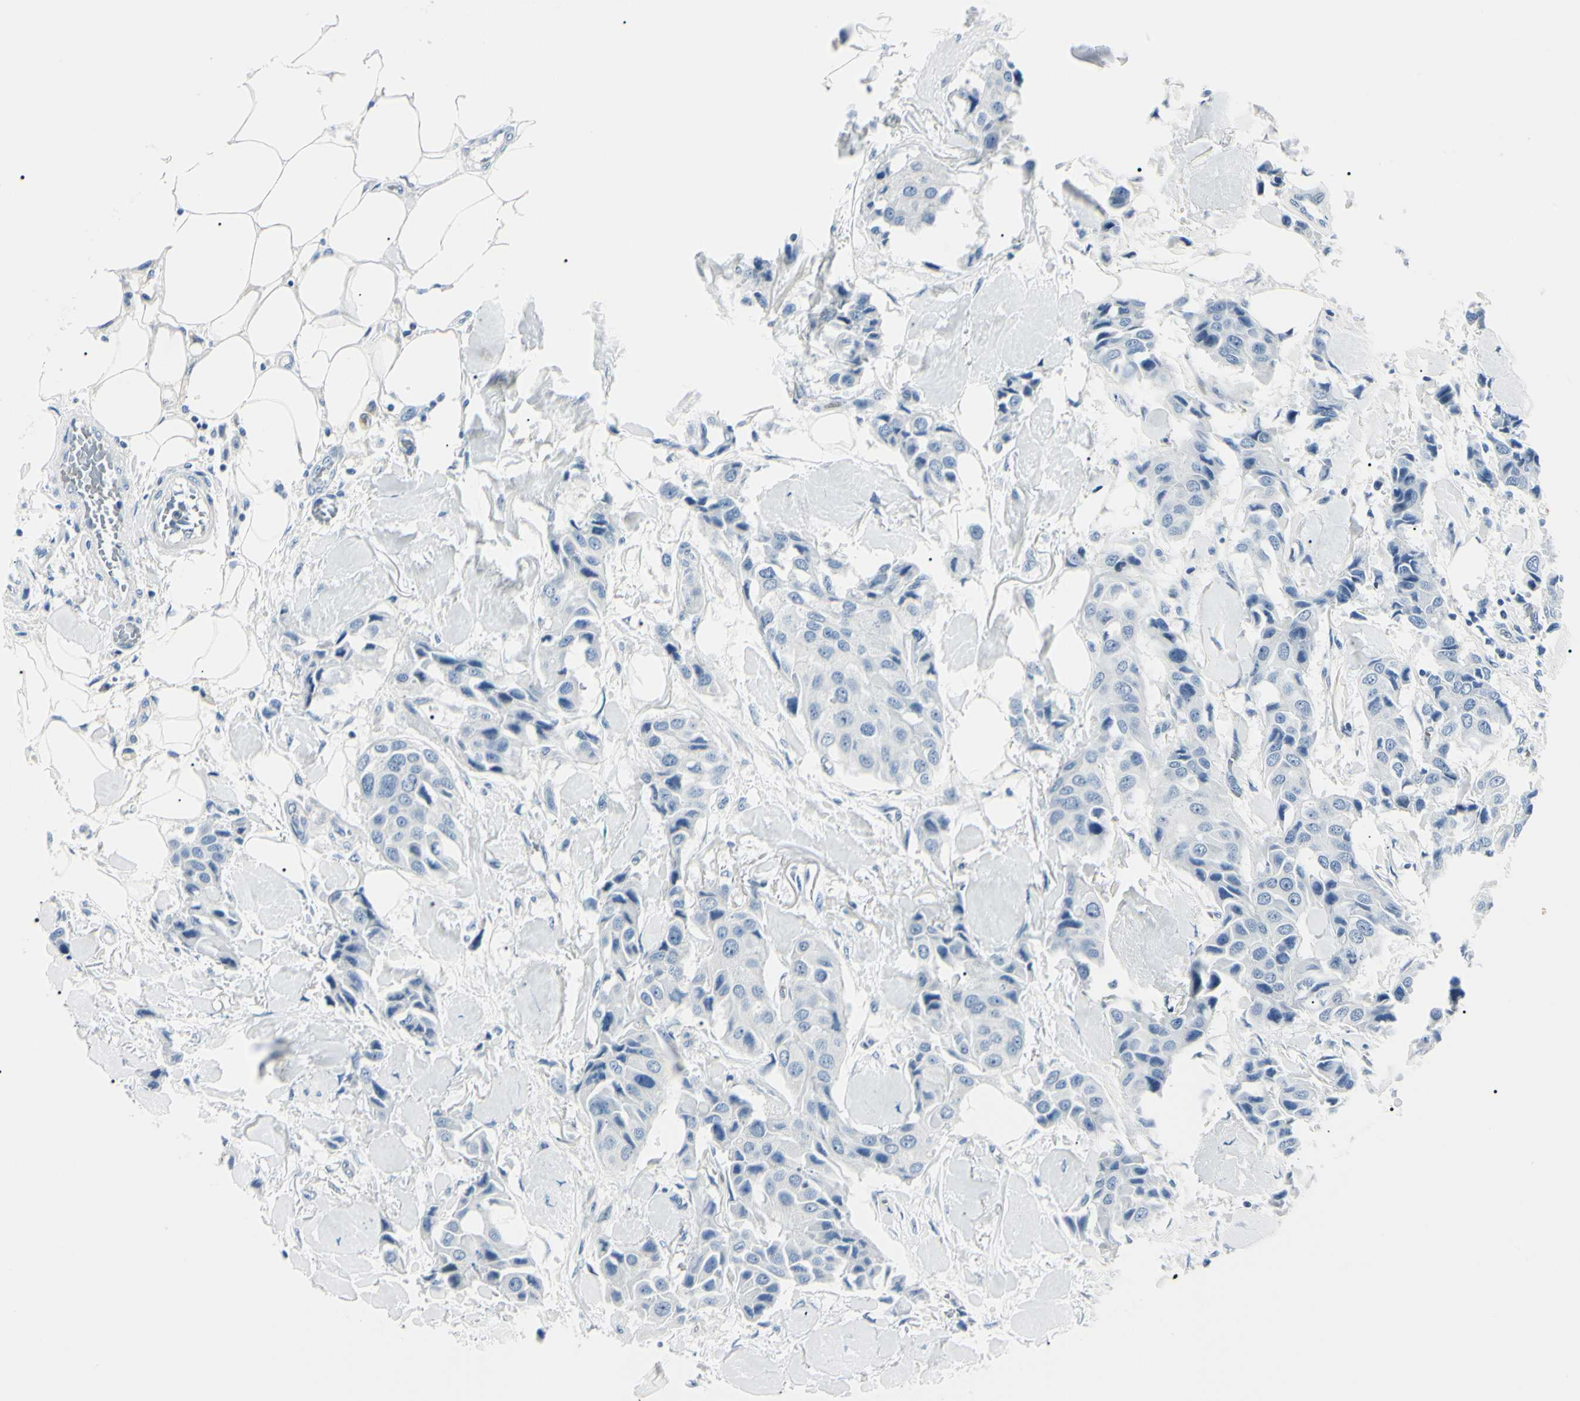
{"staining": {"intensity": "negative", "quantity": "none", "location": "none"}, "tissue": "breast cancer", "cell_type": "Tumor cells", "image_type": "cancer", "snomed": [{"axis": "morphology", "description": "Duct carcinoma"}, {"axis": "topography", "description": "Breast"}], "caption": "The IHC image has no significant expression in tumor cells of invasive ductal carcinoma (breast) tissue.", "gene": "CA2", "patient": {"sex": "female", "age": 80}}